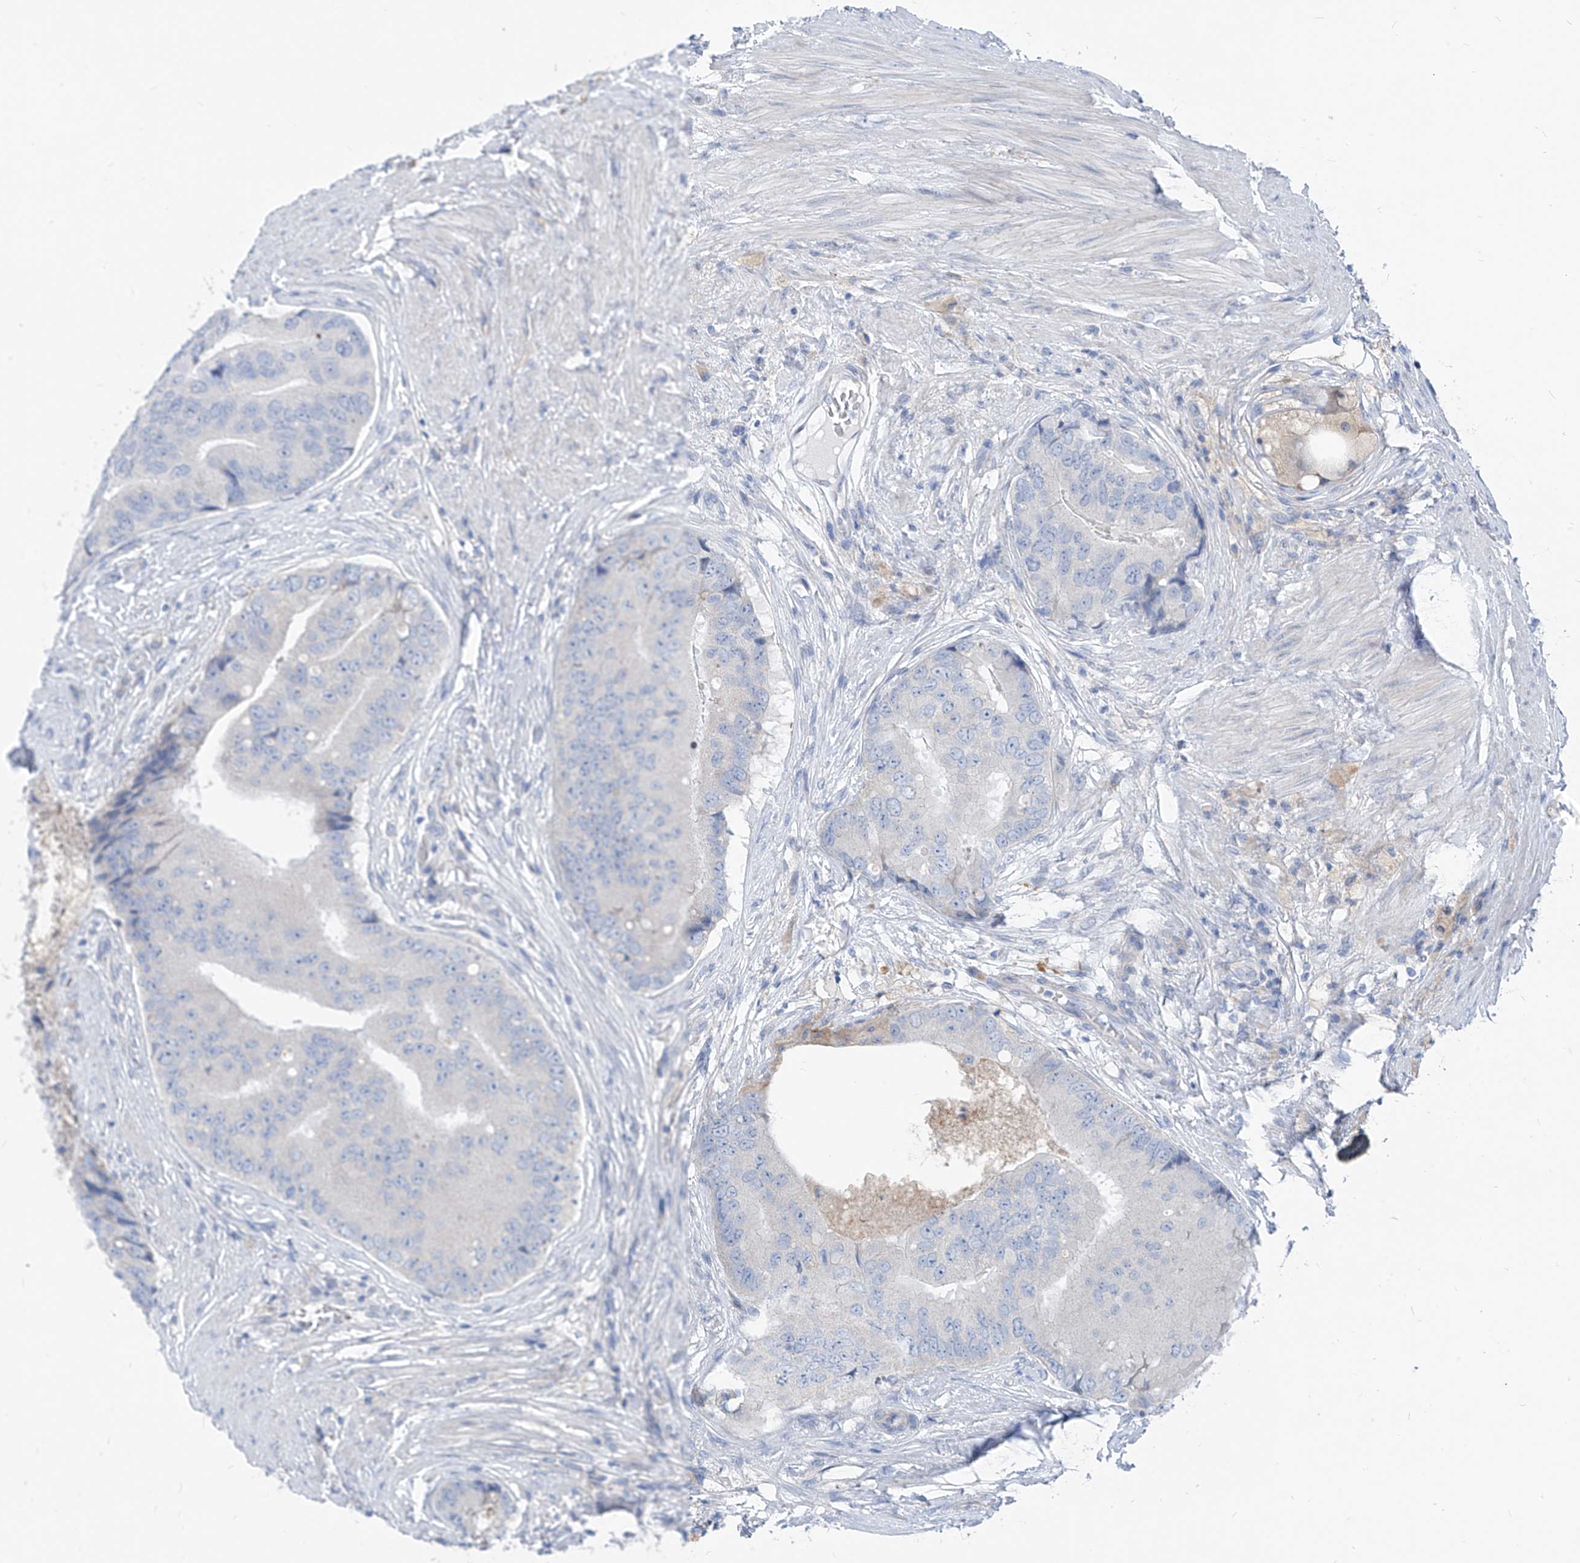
{"staining": {"intensity": "negative", "quantity": "none", "location": "none"}, "tissue": "prostate cancer", "cell_type": "Tumor cells", "image_type": "cancer", "snomed": [{"axis": "morphology", "description": "Adenocarcinoma, High grade"}, {"axis": "topography", "description": "Prostate"}], "caption": "Immunohistochemistry (IHC) micrograph of neoplastic tissue: prostate high-grade adenocarcinoma stained with DAB exhibits no significant protein expression in tumor cells.", "gene": "LDAH", "patient": {"sex": "male", "age": 70}}